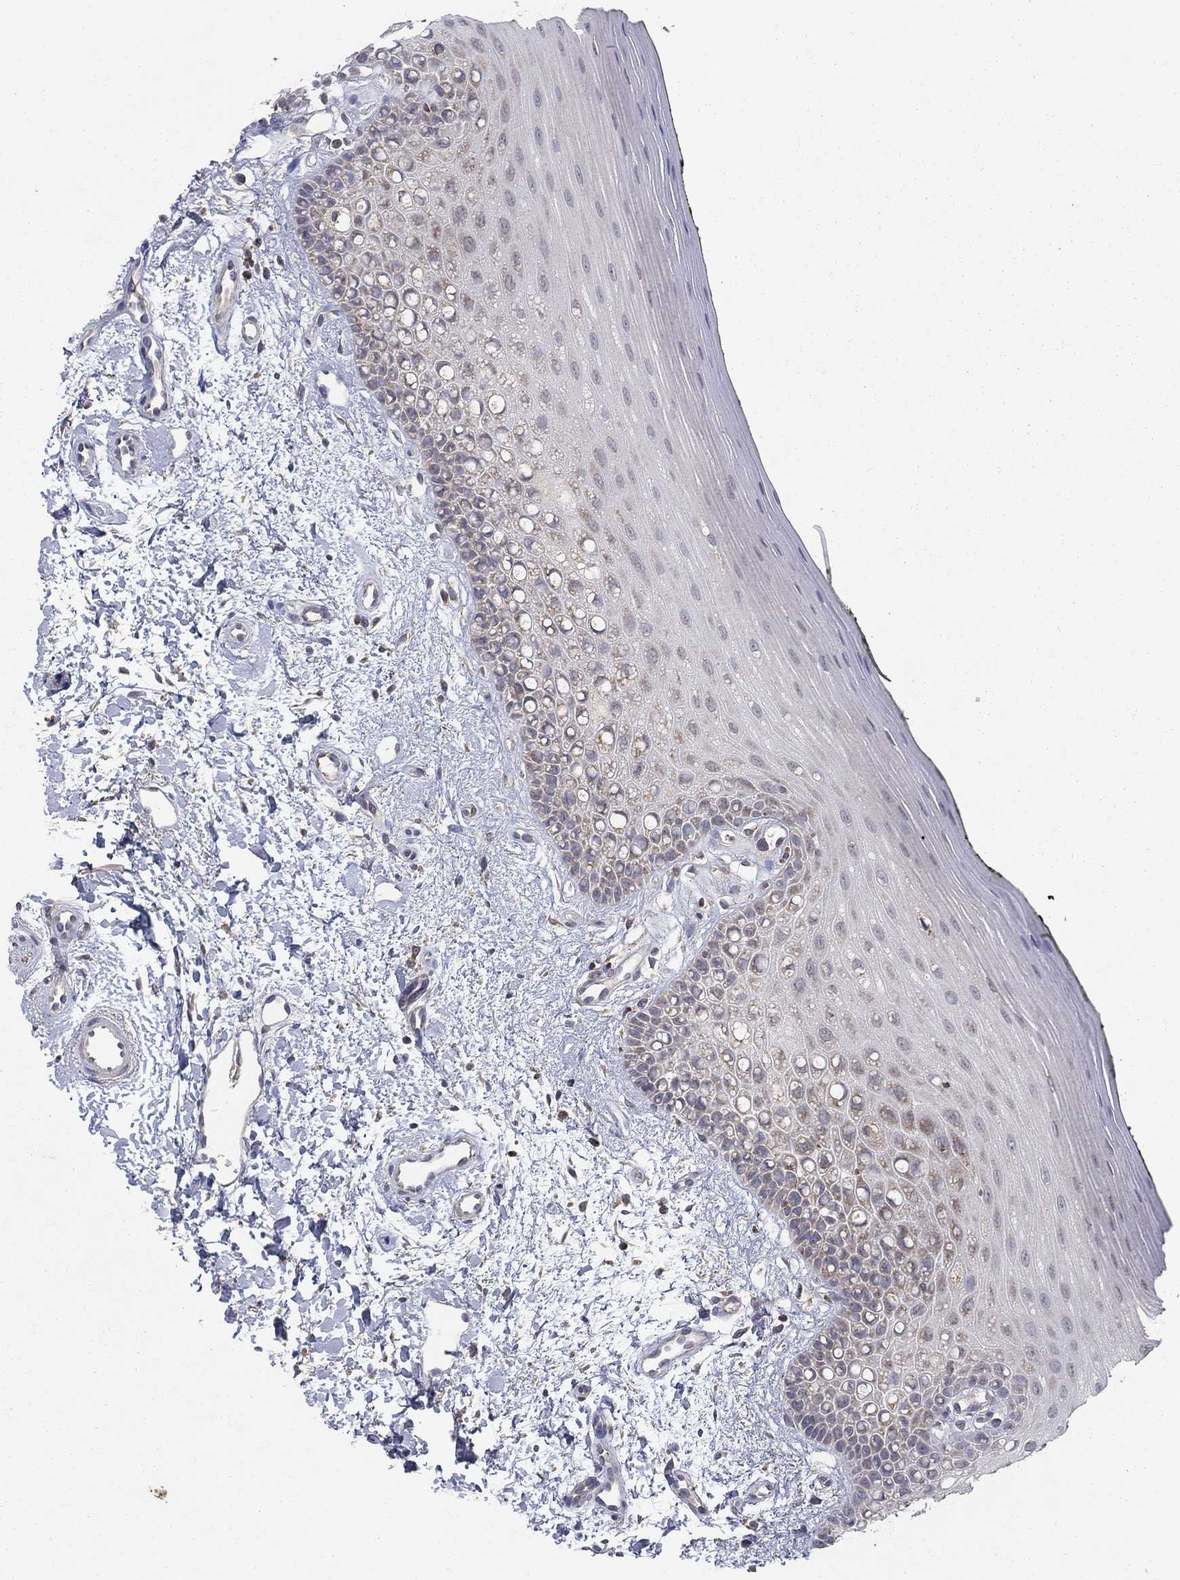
{"staining": {"intensity": "weak", "quantity": "25%-75%", "location": "cytoplasmic/membranous"}, "tissue": "oral mucosa", "cell_type": "Squamous epithelial cells", "image_type": "normal", "snomed": [{"axis": "morphology", "description": "Normal tissue, NOS"}, {"axis": "topography", "description": "Oral tissue"}], "caption": "A high-resolution image shows immunohistochemistry staining of normal oral mucosa, which demonstrates weak cytoplasmic/membranous positivity in about 25%-75% of squamous epithelial cells.", "gene": "GPSM1", "patient": {"sex": "female", "age": 78}}